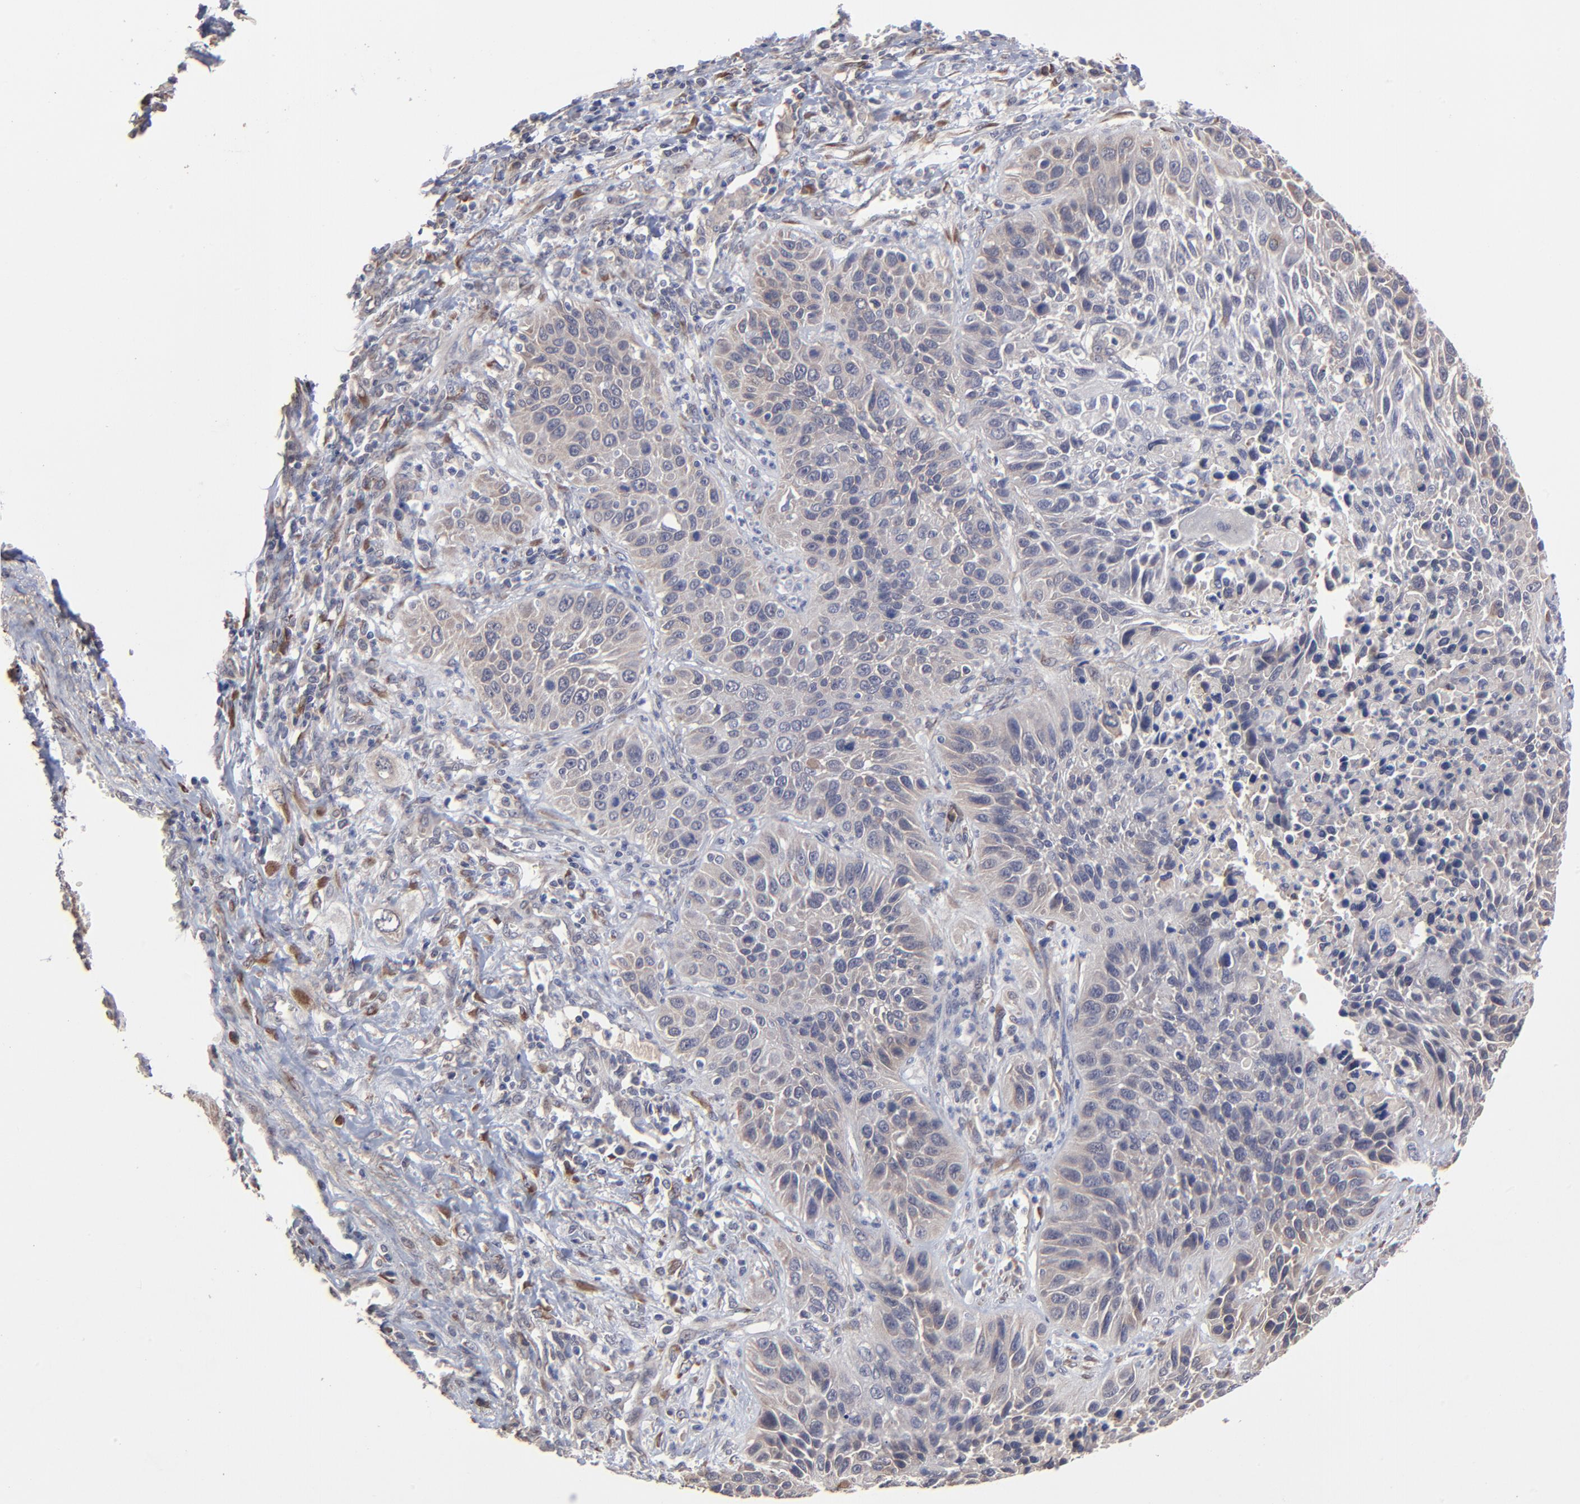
{"staining": {"intensity": "weak", "quantity": ">75%", "location": "cytoplasmic/membranous"}, "tissue": "lung cancer", "cell_type": "Tumor cells", "image_type": "cancer", "snomed": [{"axis": "morphology", "description": "Squamous cell carcinoma, NOS"}, {"axis": "topography", "description": "Lung"}], "caption": "The micrograph displays immunohistochemical staining of squamous cell carcinoma (lung). There is weak cytoplasmic/membranous staining is present in approximately >75% of tumor cells. Using DAB (3,3'-diaminobenzidine) (brown) and hematoxylin (blue) stains, captured at high magnification using brightfield microscopy.", "gene": "CHL1", "patient": {"sex": "female", "age": 76}}